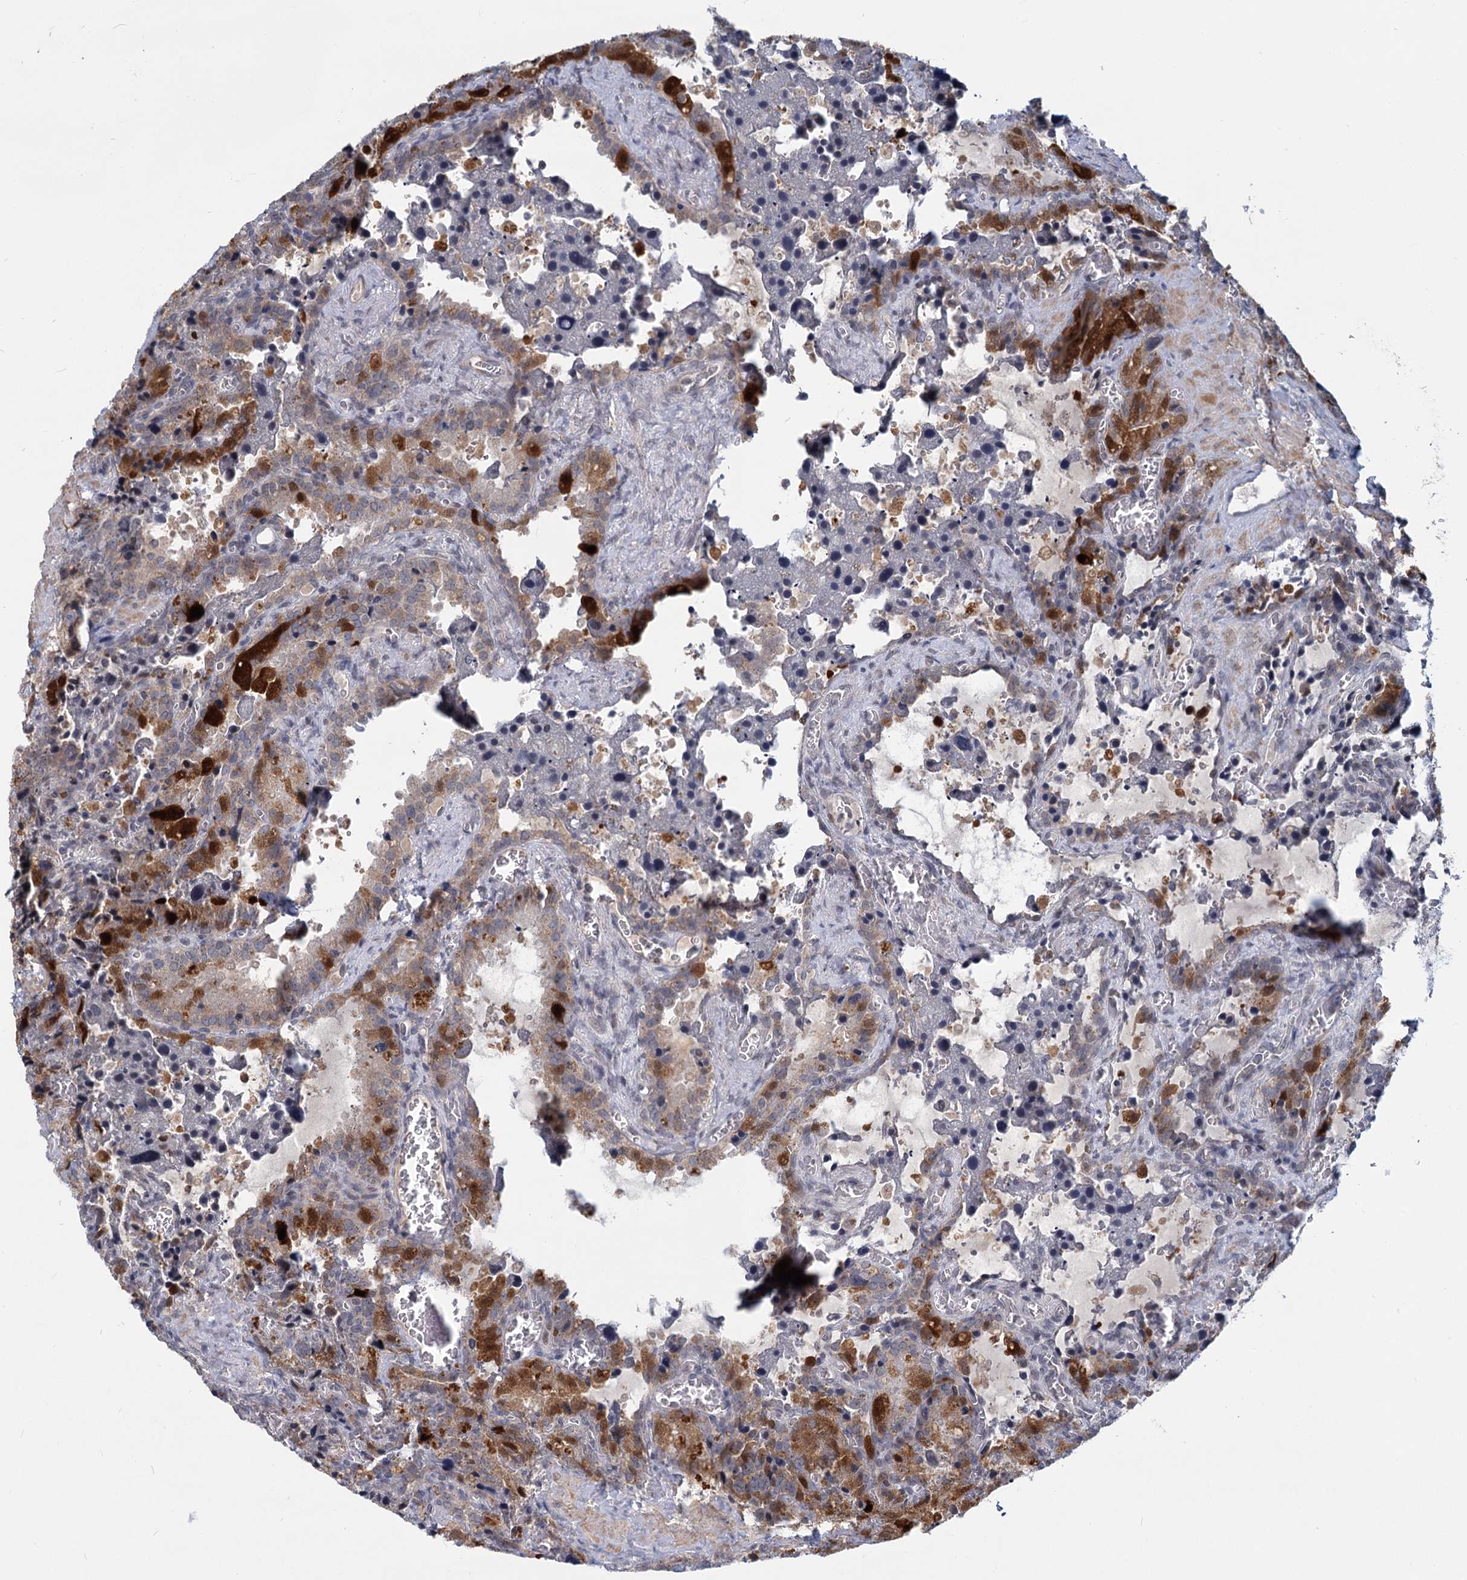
{"staining": {"intensity": "moderate", "quantity": "25%-75%", "location": "cytoplasmic/membranous"}, "tissue": "seminal vesicle", "cell_type": "Glandular cells", "image_type": "normal", "snomed": [{"axis": "morphology", "description": "Normal tissue, NOS"}, {"axis": "topography", "description": "Seminal veicle"}], "caption": "A histopathology image of human seminal vesicle stained for a protein reveals moderate cytoplasmic/membranous brown staining in glandular cells. The protein is shown in brown color, while the nuclei are stained blue.", "gene": "STAP1", "patient": {"sex": "male", "age": 62}}